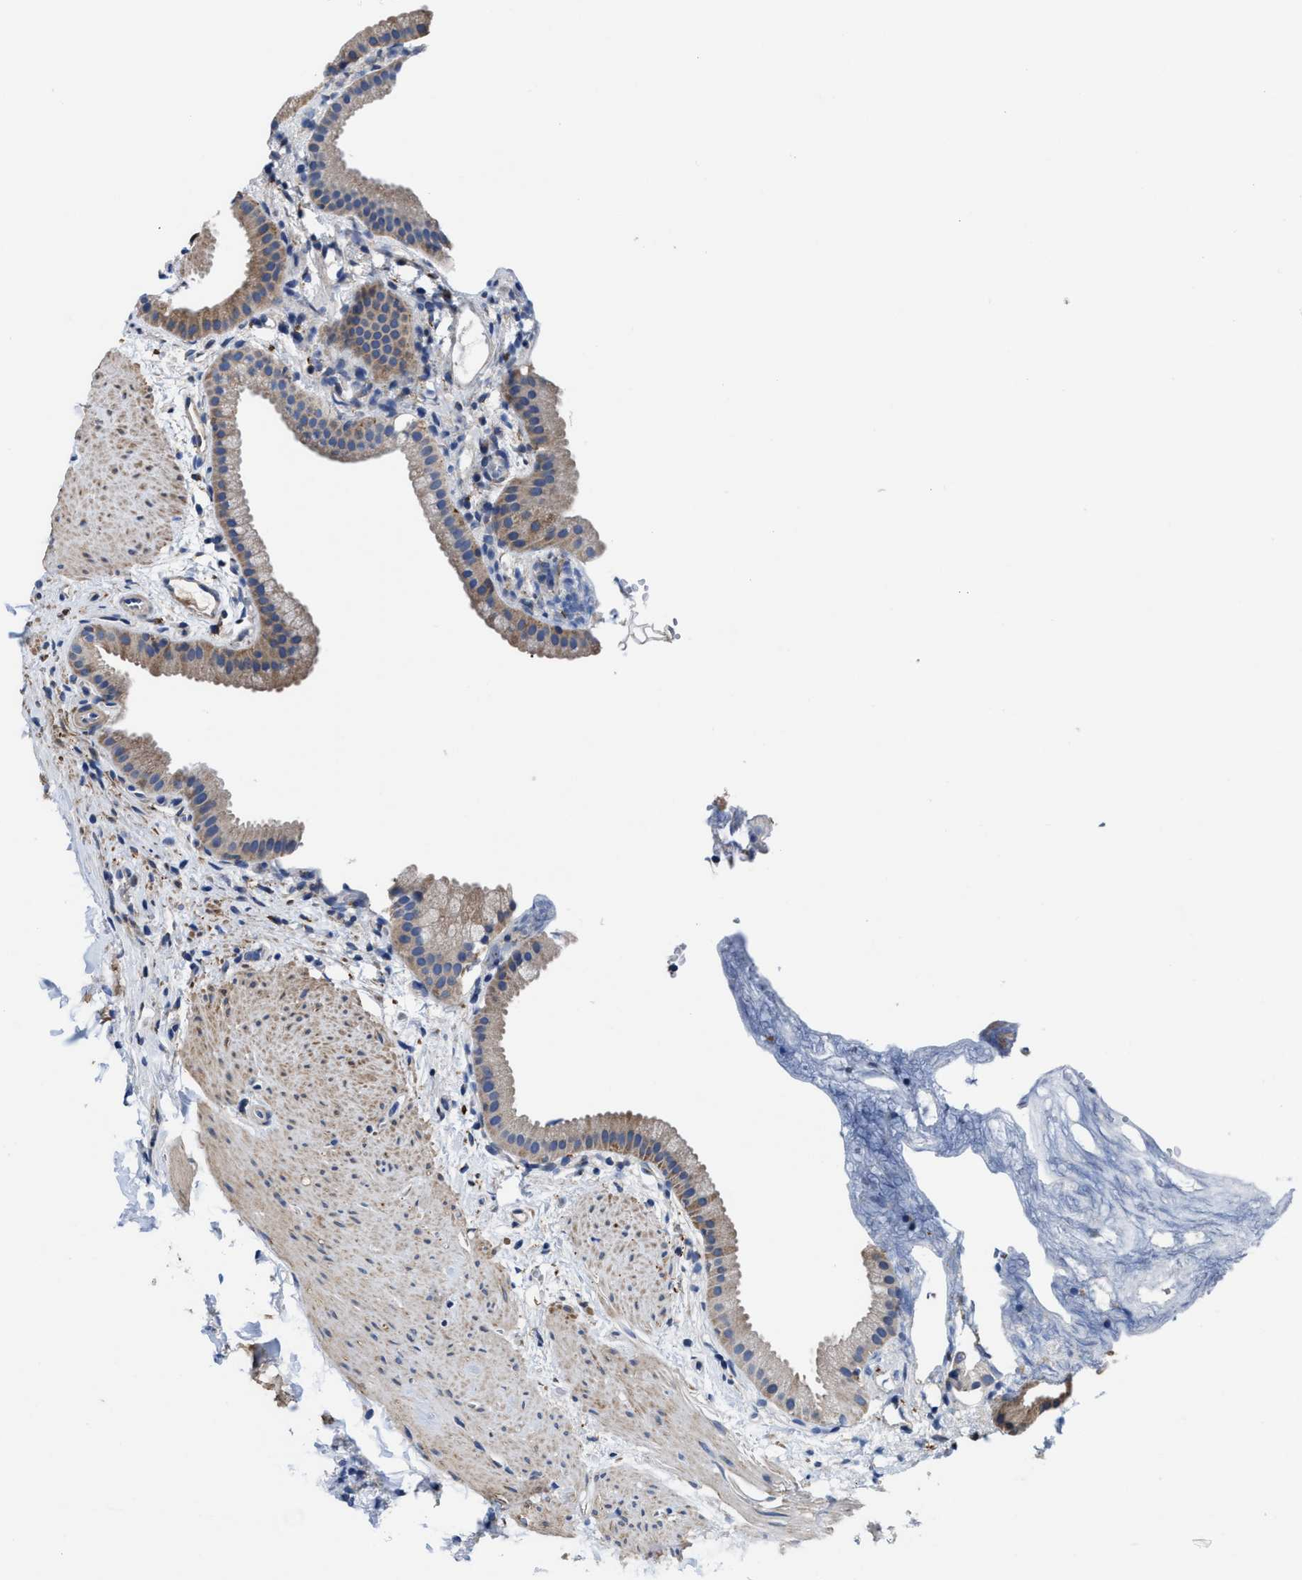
{"staining": {"intensity": "weak", "quantity": ">75%", "location": "cytoplasmic/membranous"}, "tissue": "gallbladder", "cell_type": "Glandular cells", "image_type": "normal", "snomed": [{"axis": "morphology", "description": "Normal tissue, NOS"}, {"axis": "topography", "description": "Gallbladder"}], "caption": "Gallbladder stained for a protein exhibits weak cytoplasmic/membranous positivity in glandular cells. Using DAB (3,3'-diaminobenzidine) (brown) and hematoxylin (blue) stains, captured at high magnification using brightfield microscopy.", "gene": "TMEM30A", "patient": {"sex": "female", "age": 64}}